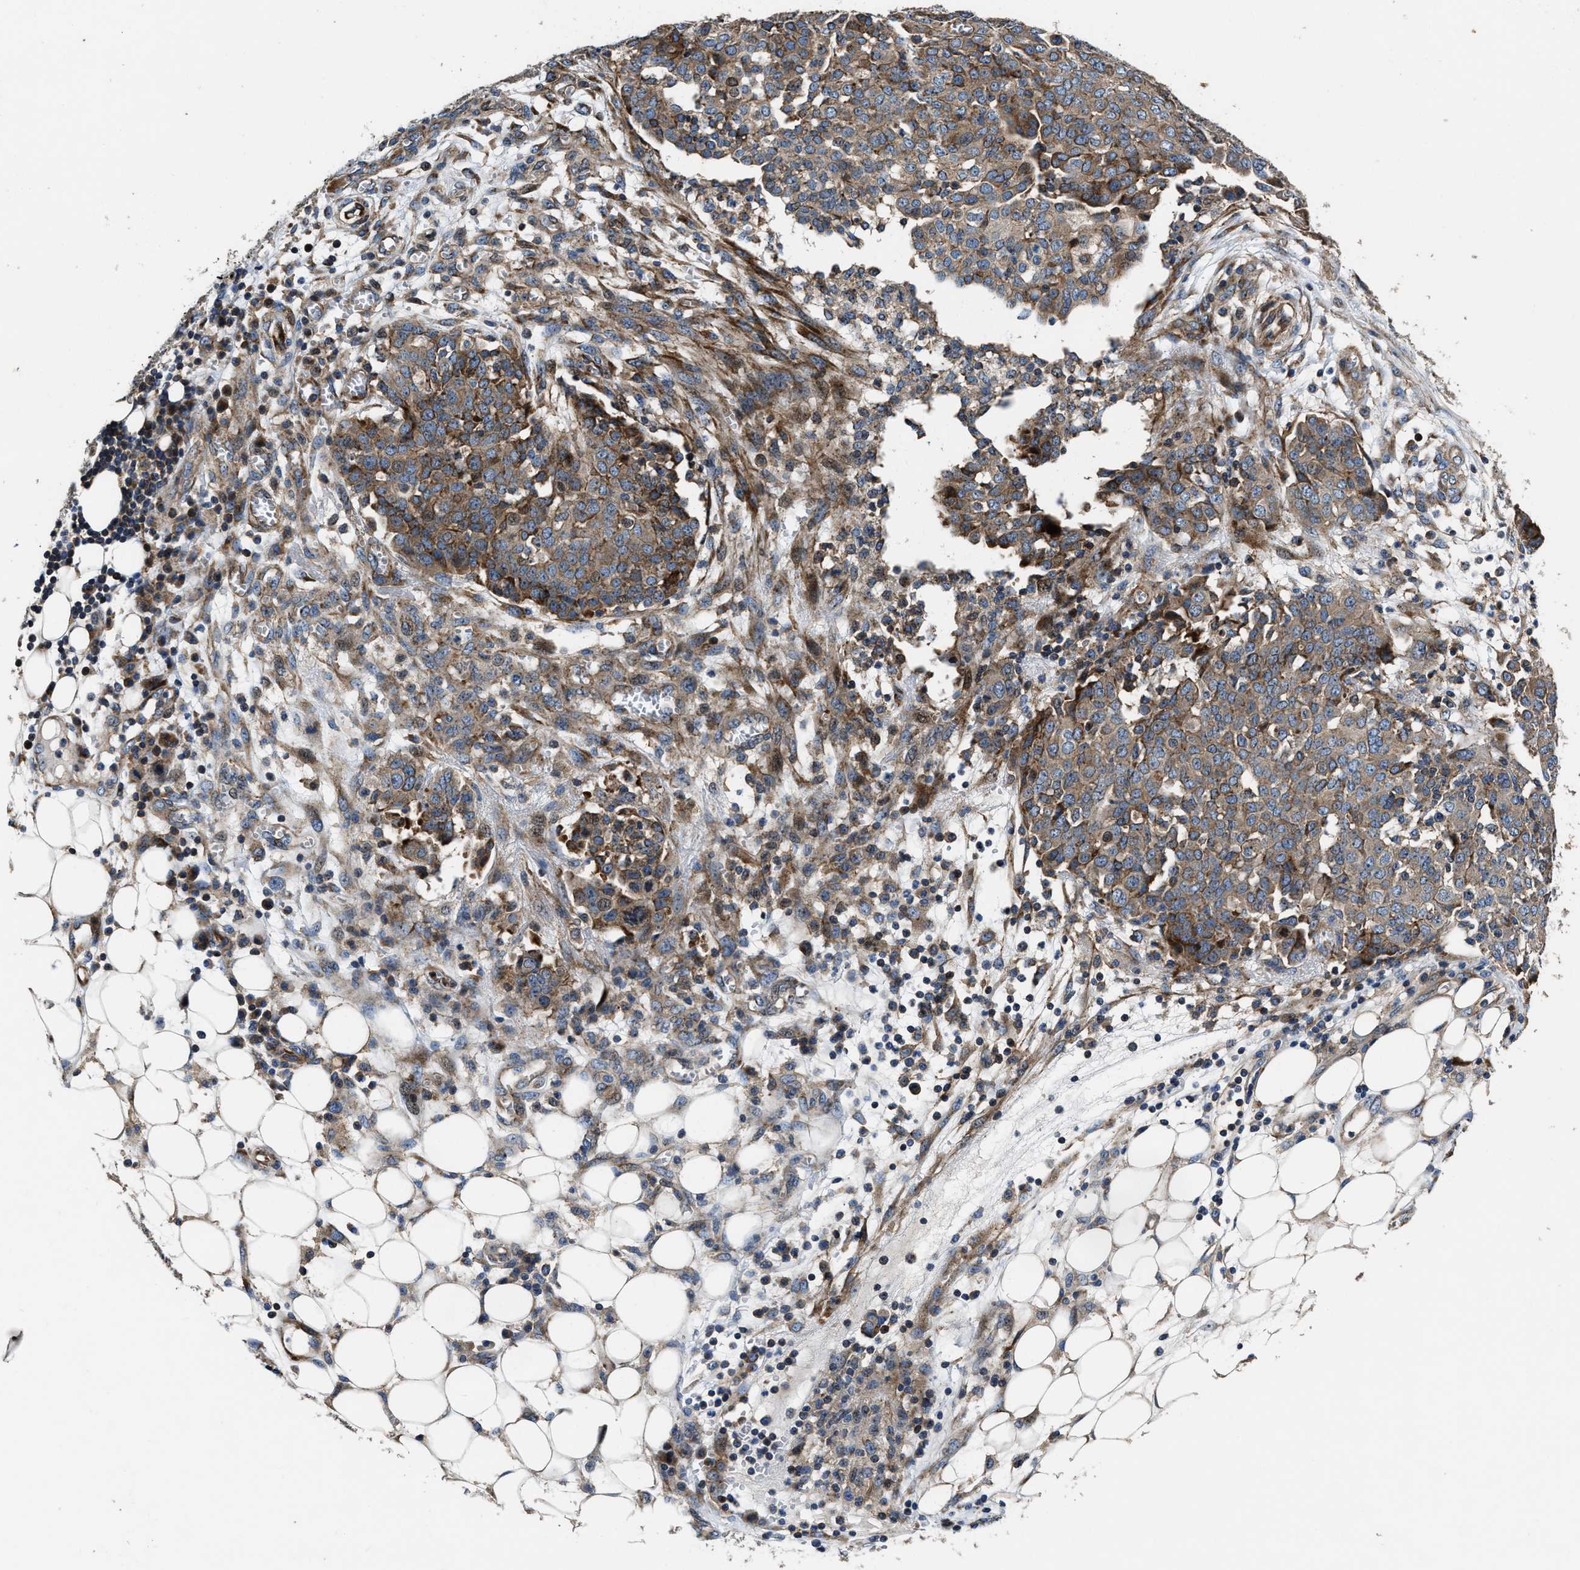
{"staining": {"intensity": "weak", "quantity": ">75%", "location": "cytoplasmic/membranous"}, "tissue": "ovarian cancer", "cell_type": "Tumor cells", "image_type": "cancer", "snomed": [{"axis": "morphology", "description": "Cystadenocarcinoma, serous, NOS"}, {"axis": "topography", "description": "Soft tissue"}, {"axis": "topography", "description": "Ovary"}], "caption": "Ovarian serous cystadenocarcinoma stained with a protein marker reveals weak staining in tumor cells.", "gene": "PTAR1", "patient": {"sex": "female", "age": 57}}